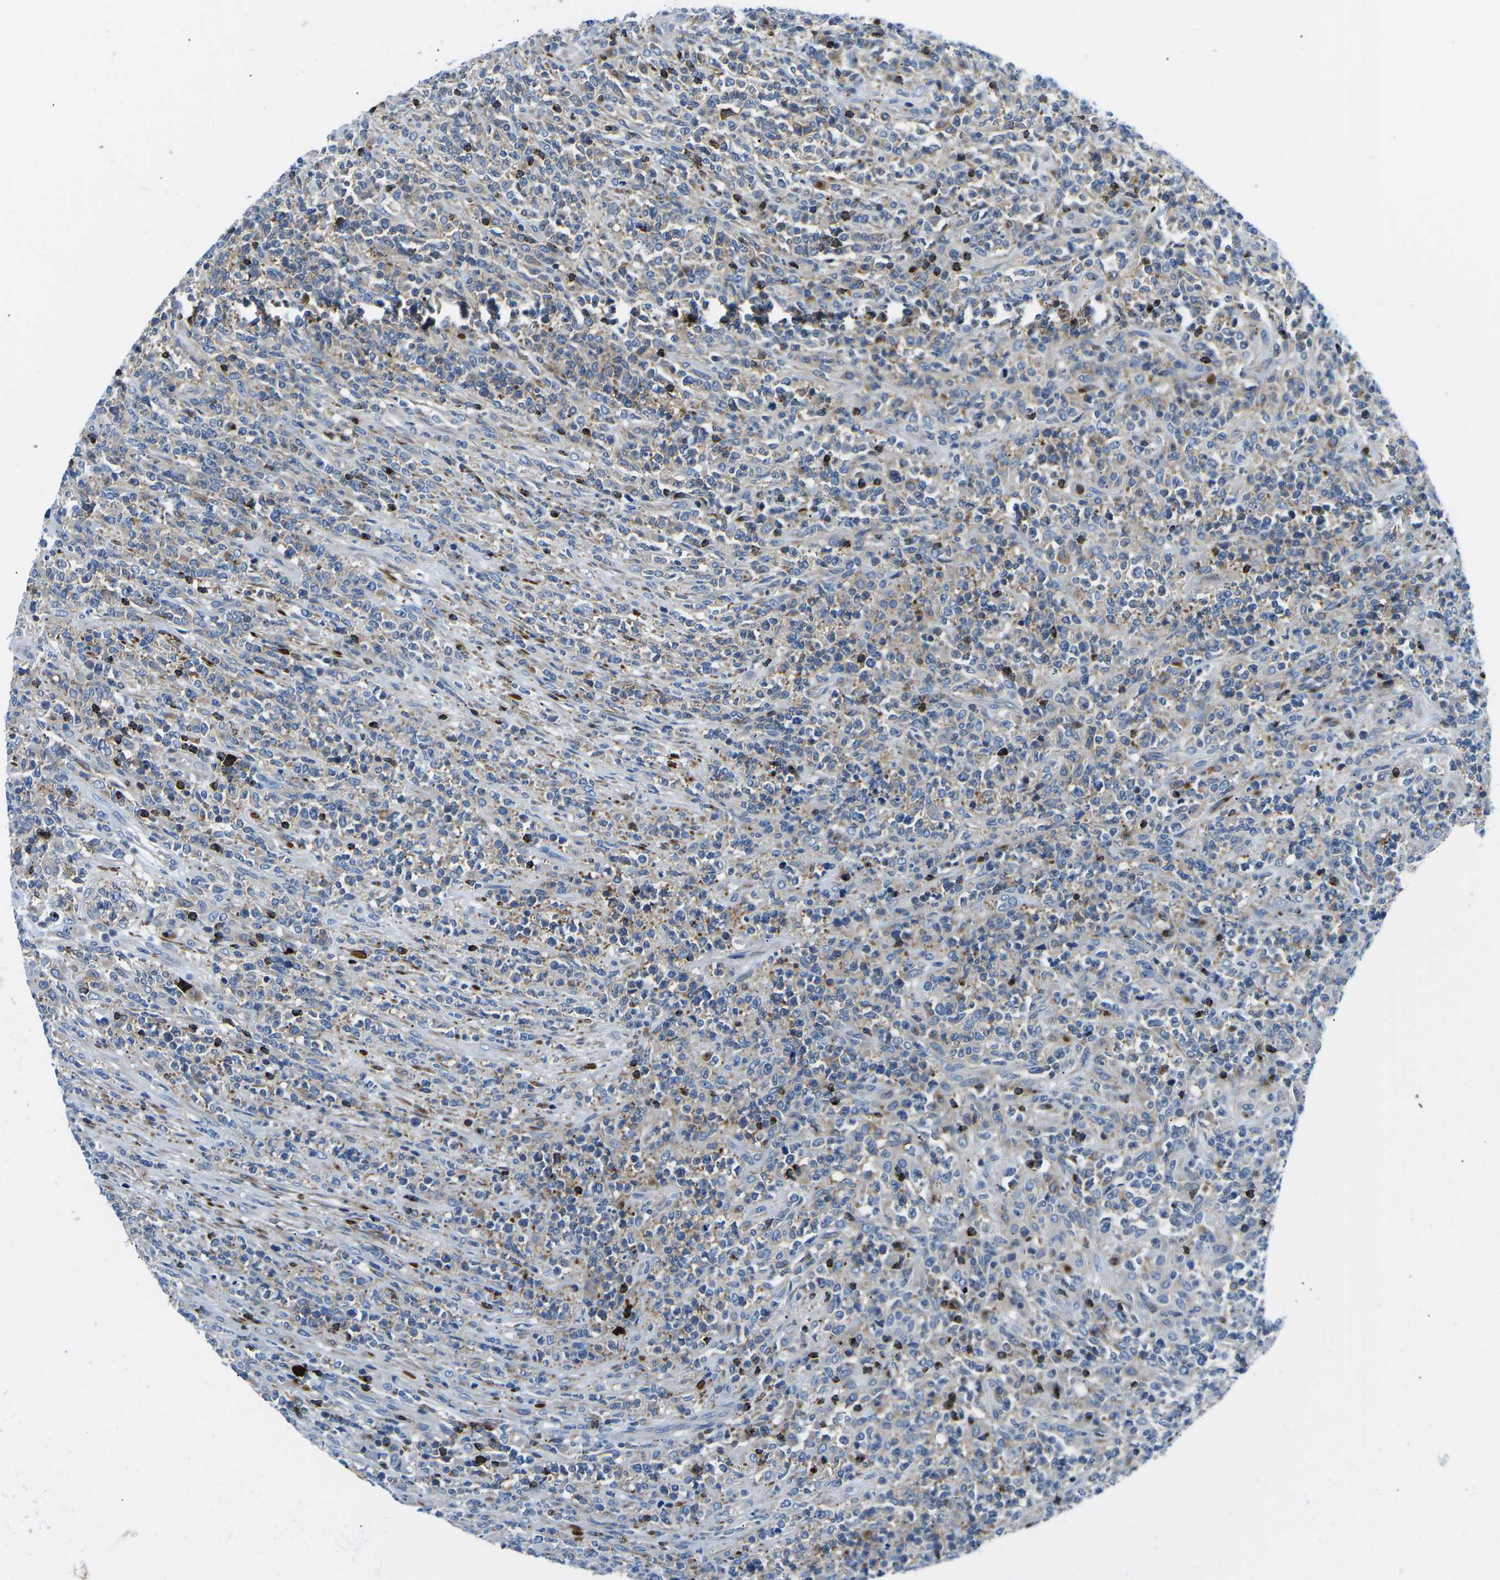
{"staining": {"intensity": "negative", "quantity": "none", "location": "none"}, "tissue": "lymphoma", "cell_type": "Tumor cells", "image_type": "cancer", "snomed": [{"axis": "morphology", "description": "Malignant lymphoma, non-Hodgkin's type, High grade"}, {"axis": "topography", "description": "Soft tissue"}], "caption": "Immunohistochemical staining of human high-grade malignant lymphoma, non-Hodgkin's type displays no significant staining in tumor cells.", "gene": "MC4R", "patient": {"sex": "male", "age": 18}}